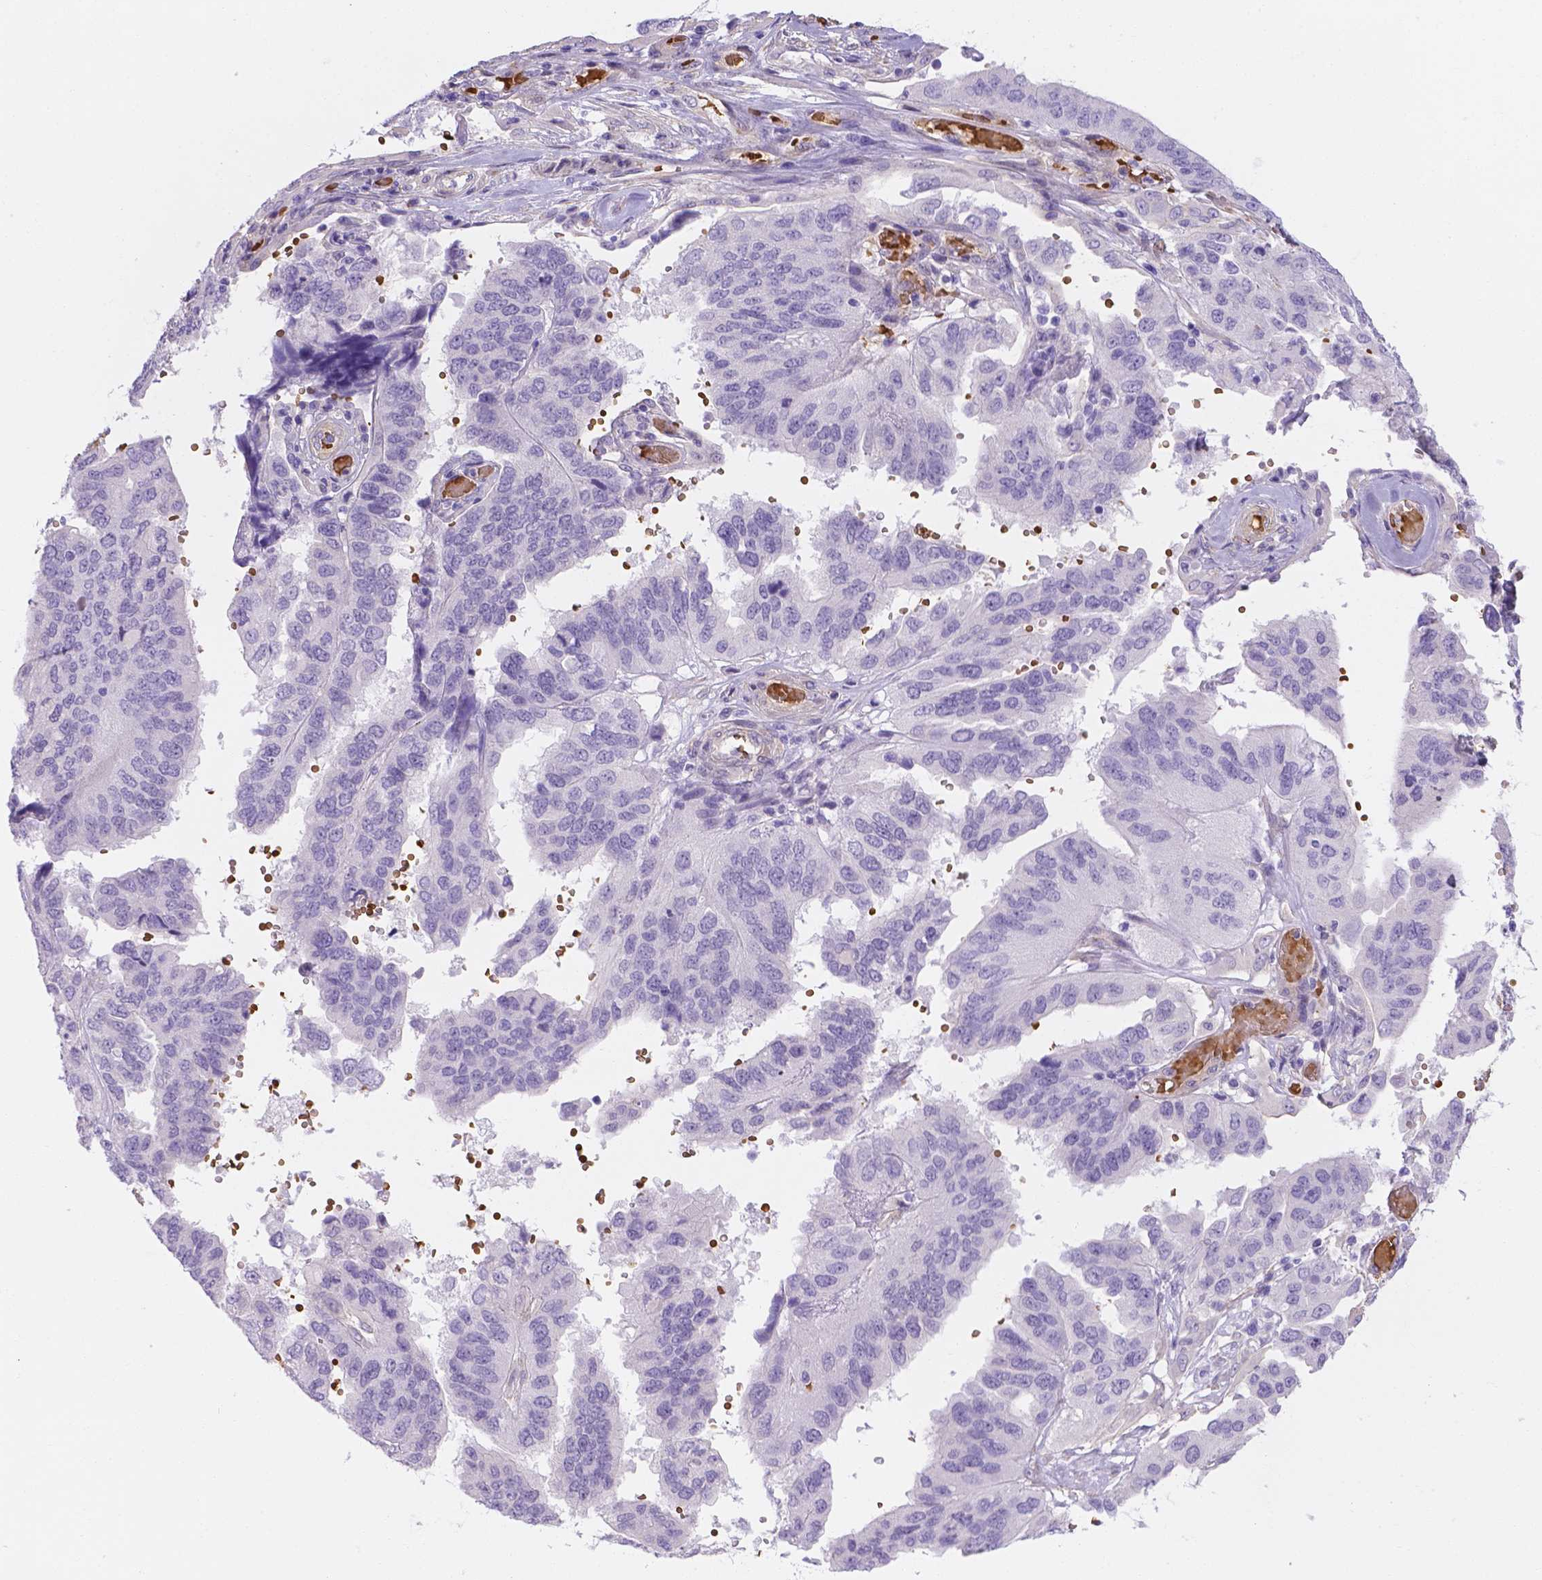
{"staining": {"intensity": "negative", "quantity": "none", "location": "none"}, "tissue": "ovarian cancer", "cell_type": "Tumor cells", "image_type": "cancer", "snomed": [{"axis": "morphology", "description": "Cystadenocarcinoma, serous, NOS"}, {"axis": "topography", "description": "Ovary"}], "caption": "Ovarian serous cystadenocarcinoma was stained to show a protein in brown. There is no significant positivity in tumor cells.", "gene": "SLC40A1", "patient": {"sex": "female", "age": 79}}